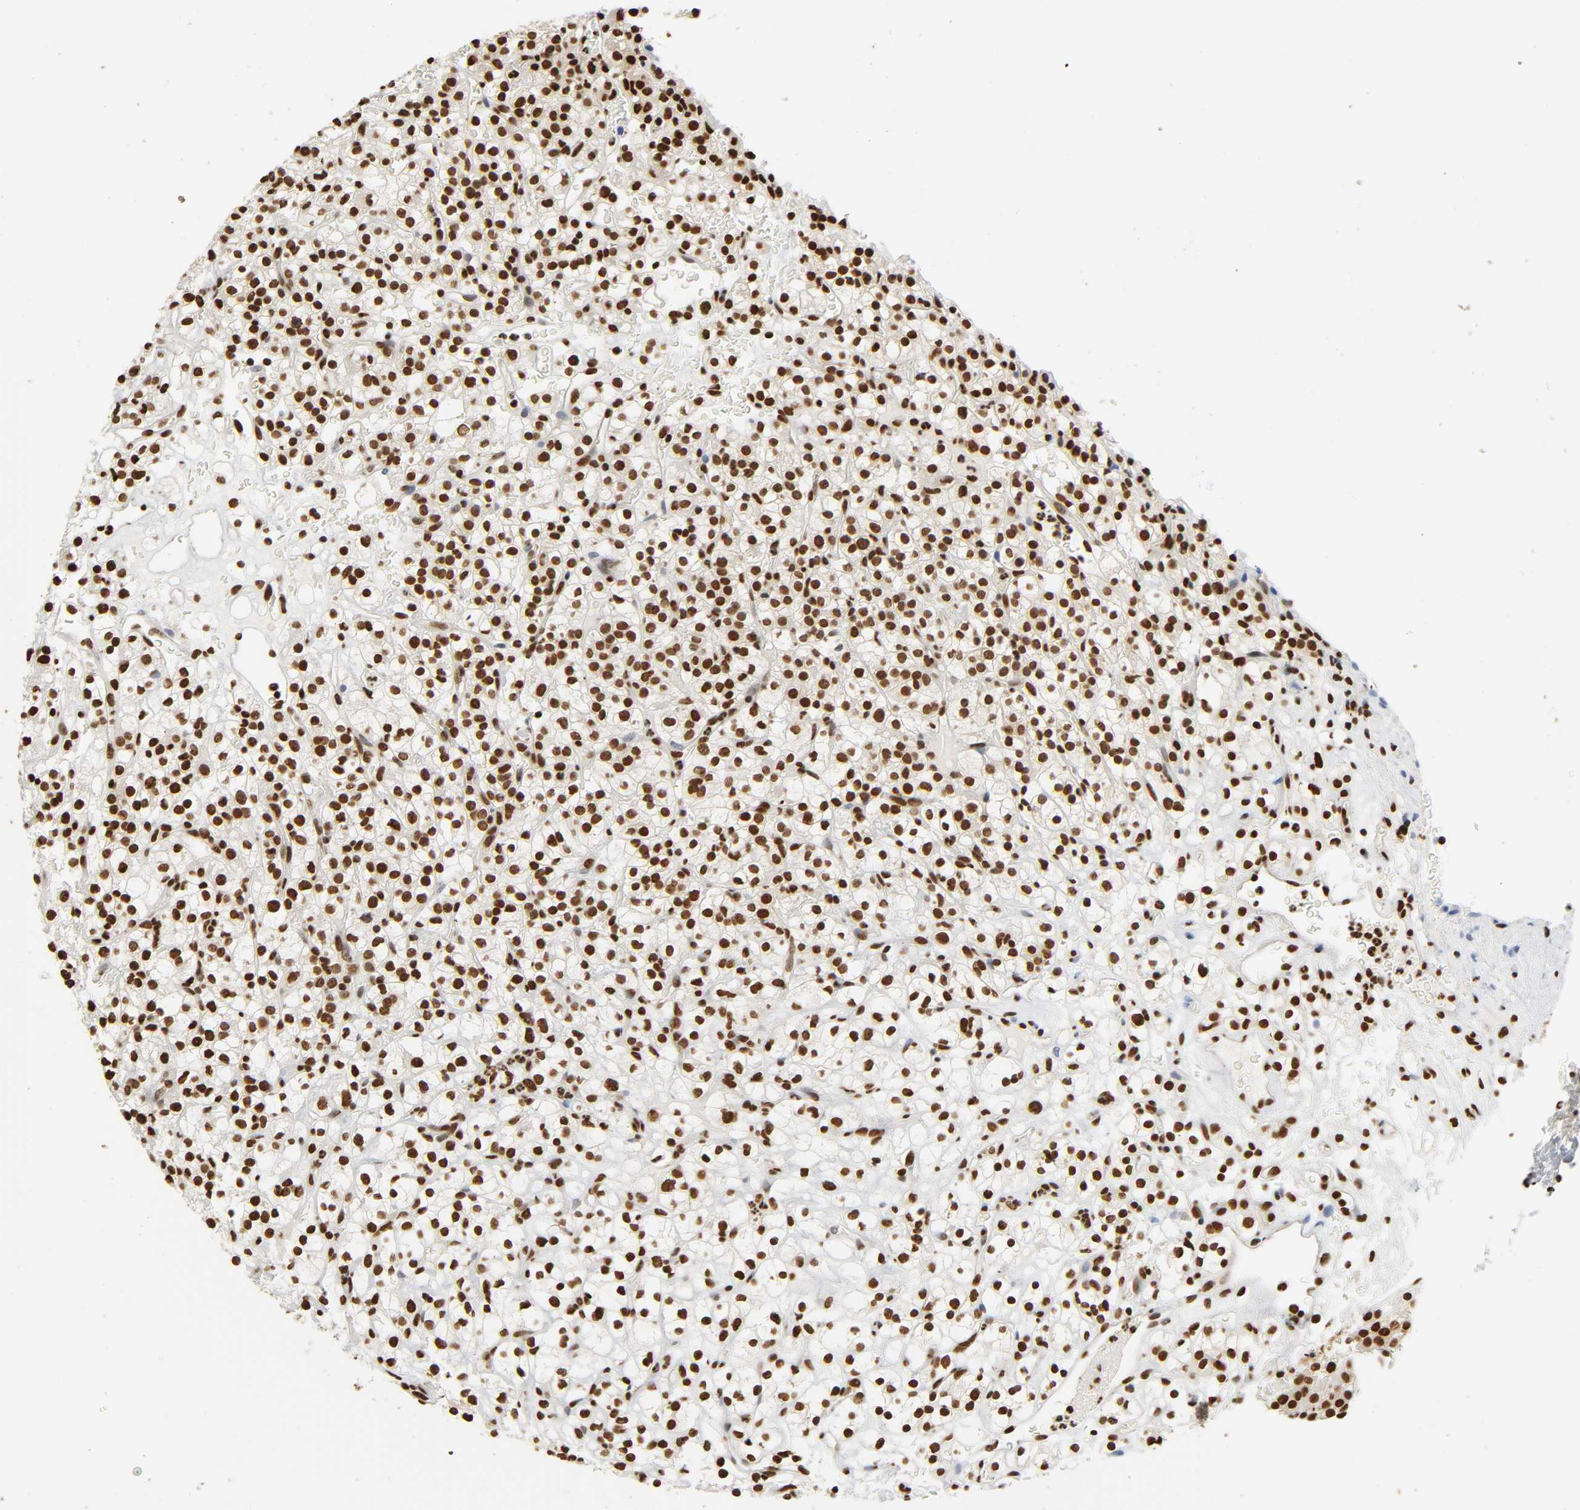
{"staining": {"intensity": "strong", "quantity": ">75%", "location": "nuclear"}, "tissue": "renal cancer", "cell_type": "Tumor cells", "image_type": "cancer", "snomed": [{"axis": "morphology", "description": "Normal tissue, NOS"}, {"axis": "morphology", "description": "Adenocarcinoma, NOS"}, {"axis": "topography", "description": "Kidney"}], "caption": "About >75% of tumor cells in renal cancer (adenocarcinoma) reveal strong nuclear protein staining as visualized by brown immunohistochemical staining.", "gene": "HNRNPC", "patient": {"sex": "female", "age": 72}}